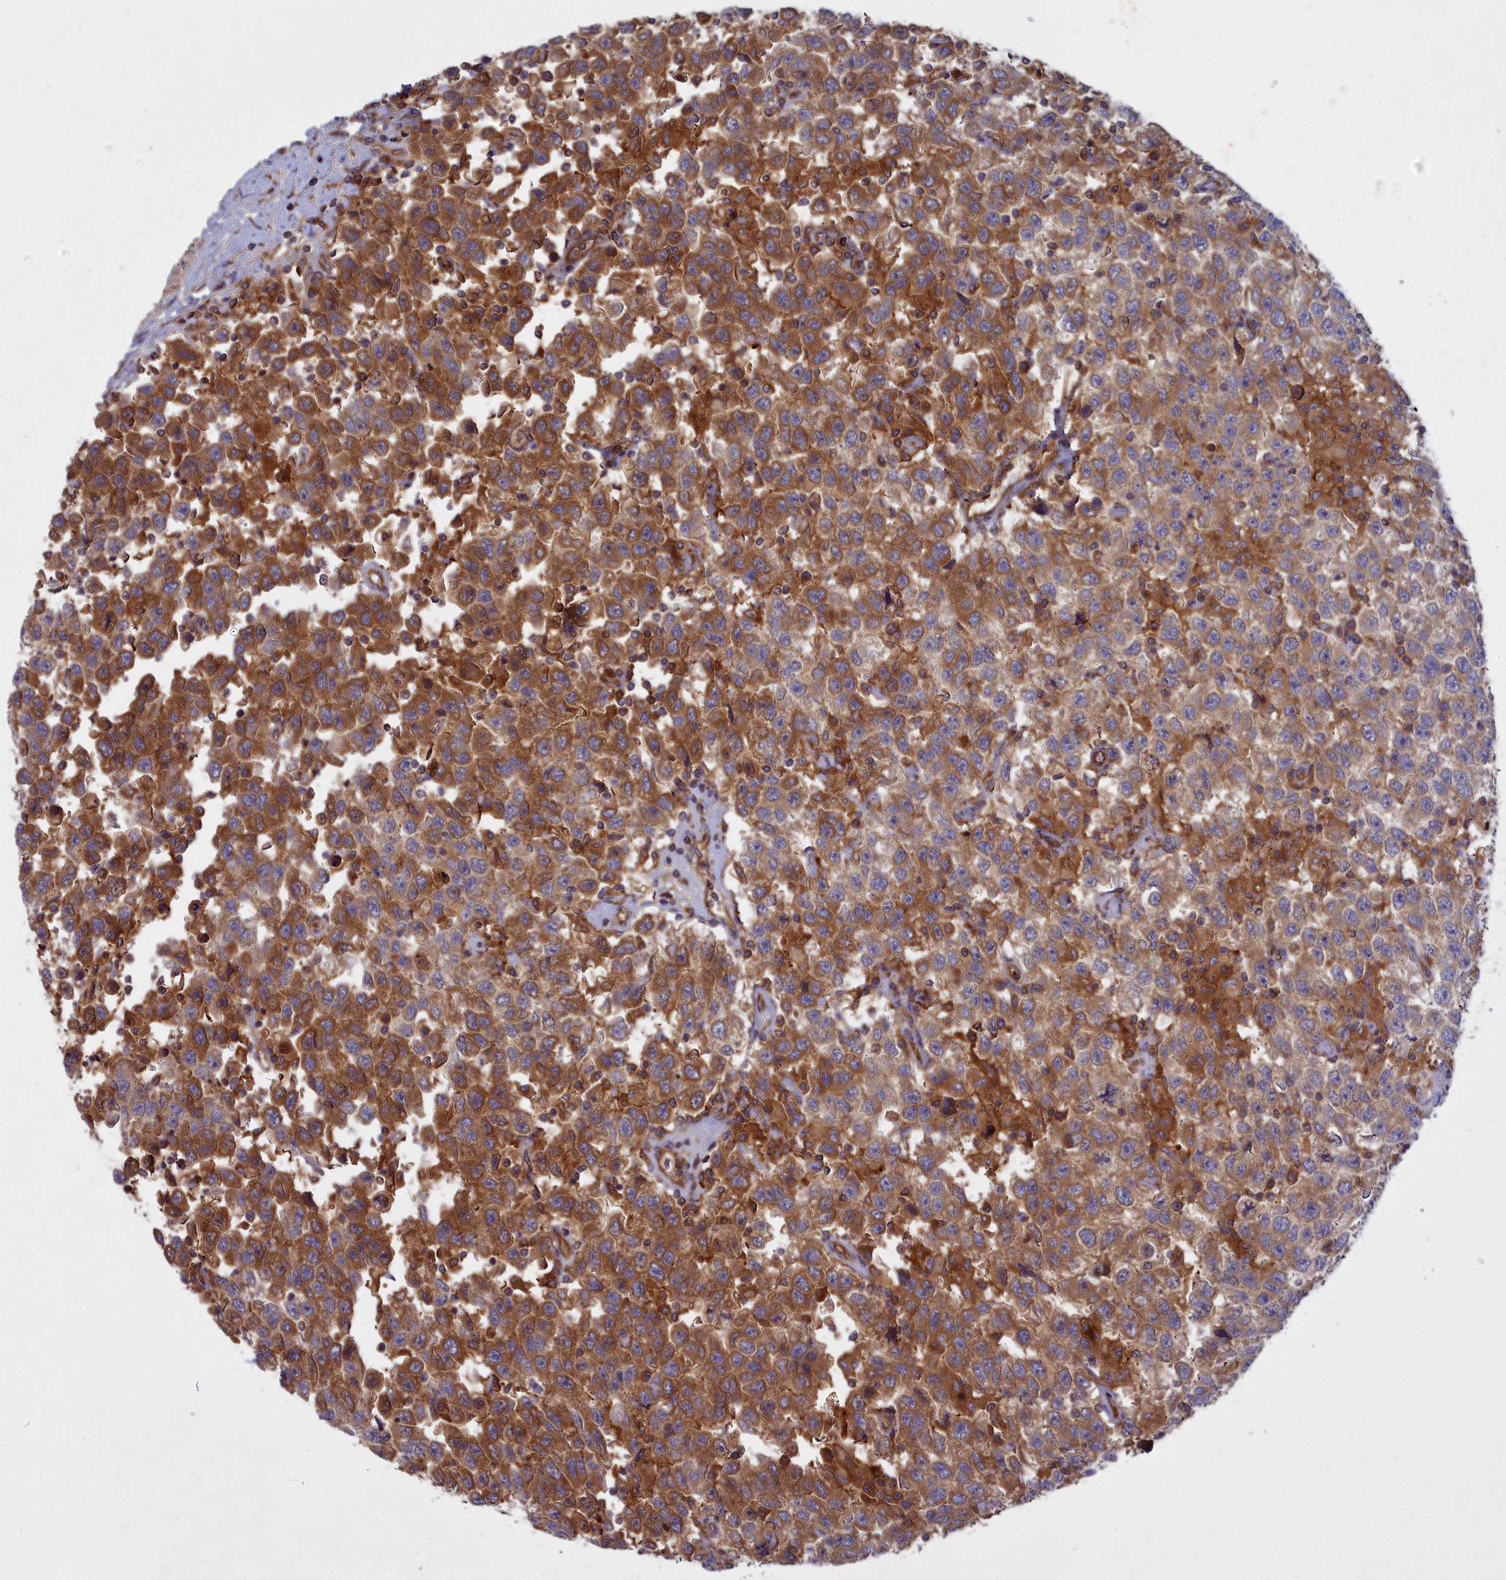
{"staining": {"intensity": "strong", "quantity": "25%-75%", "location": "cytoplasmic/membranous"}, "tissue": "testis cancer", "cell_type": "Tumor cells", "image_type": "cancer", "snomed": [{"axis": "morphology", "description": "Seminoma, NOS"}, {"axis": "topography", "description": "Testis"}], "caption": "Immunohistochemistry photomicrograph of neoplastic tissue: testis cancer (seminoma) stained using immunohistochemistry (IHC) displays high levels of strong protein expression localized specifically in the cytoplasmic/membranous of tumor cells, appearing as a cytoplasmic/membranous brown color.", "gene": "CCDC167", "patient": {"sex": "male", "age": 41}}